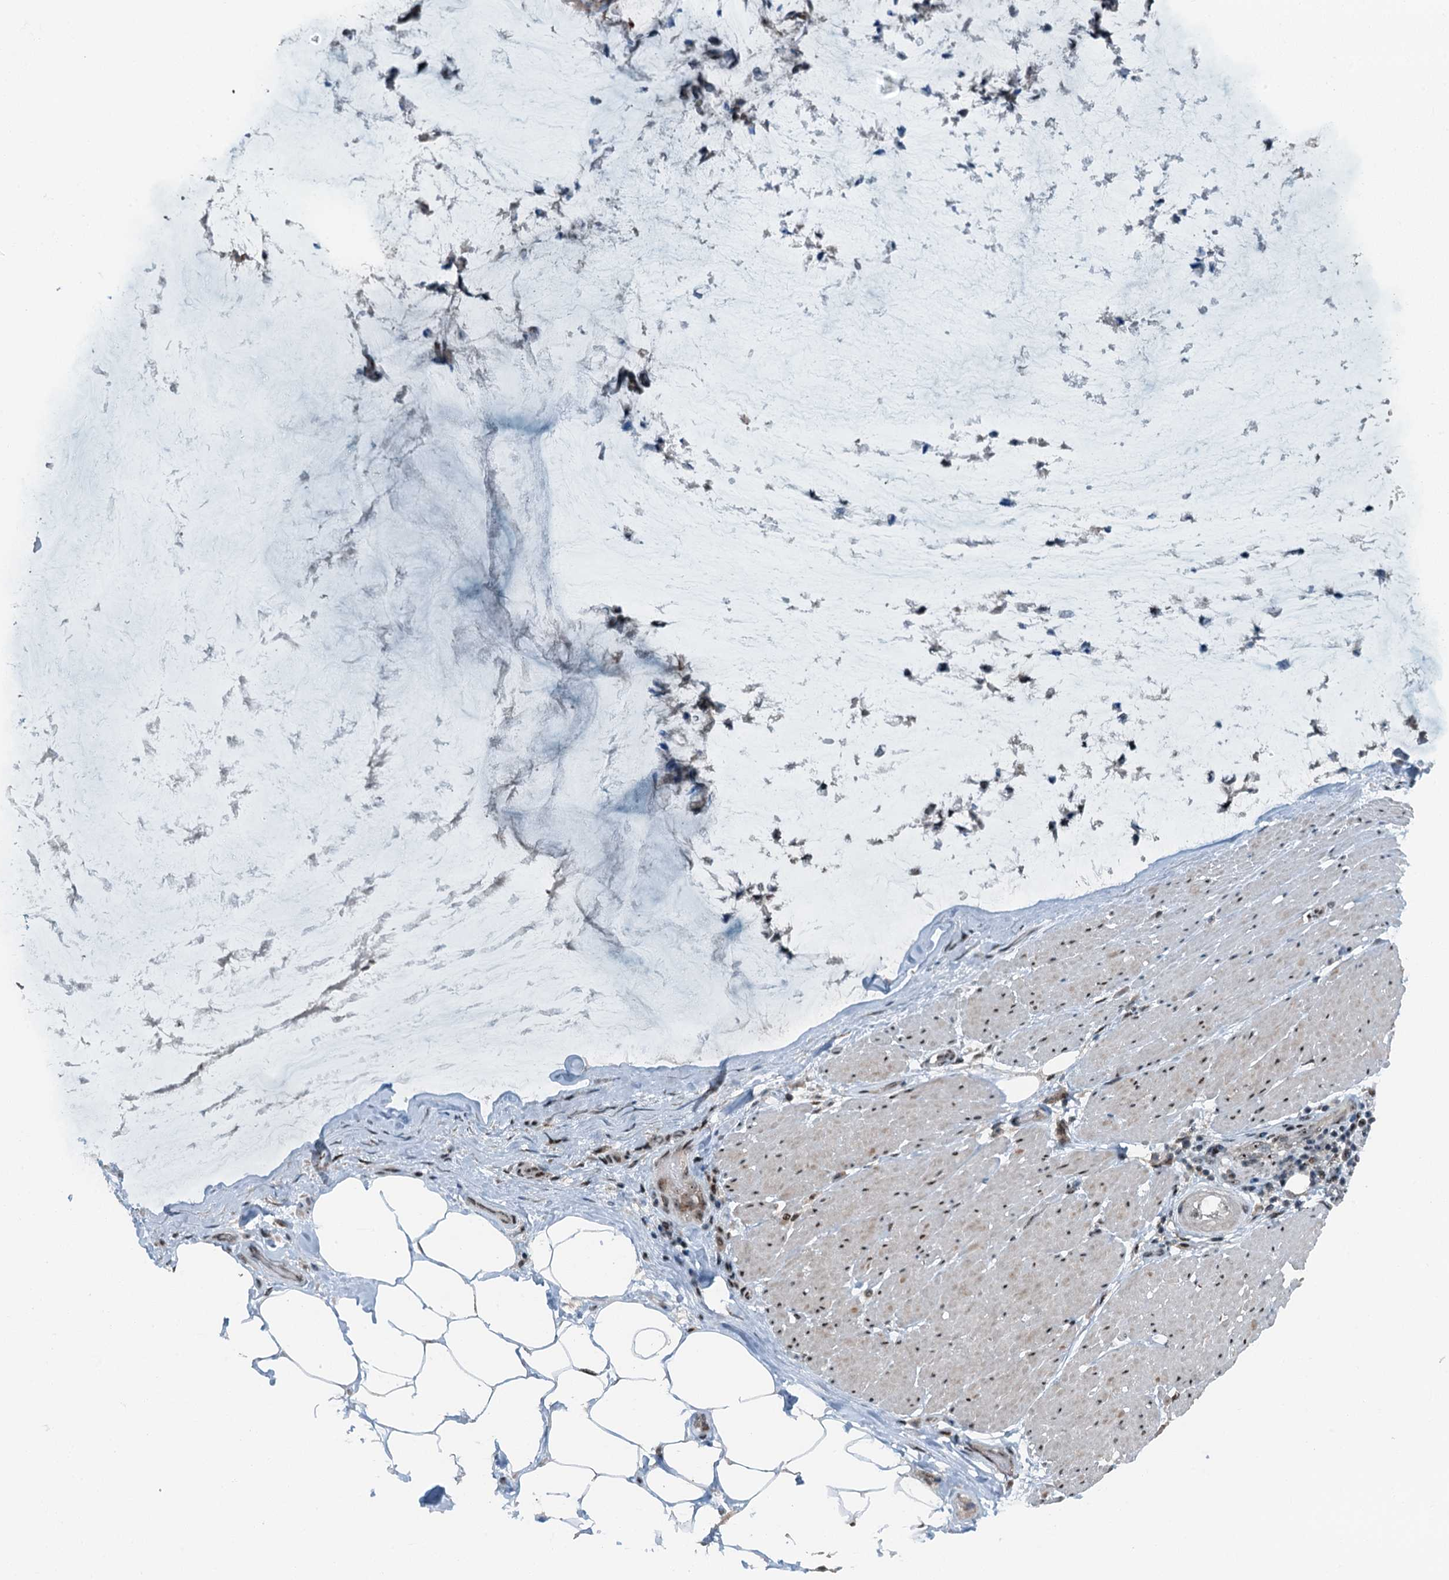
{"staining": {"intensity": "negative", "quantity": "none", "location": "none"}, "tissue": "ovarian cancer", "cell_type": "Tumor cells", "image_type": "cancer", "snomed": [{"axis": "morphology", "description": "Cystadenocarcinoma, mucinous, NOS"}, {"axis": "topography", "description": "Ovary"}], "caption": "Tumor cells are negative for protein expression in human ovarian cancer (mucinous cystadenocarcinoma).", "gene": "BMERB1", "patient": {"sex": "female", "age": 39}}